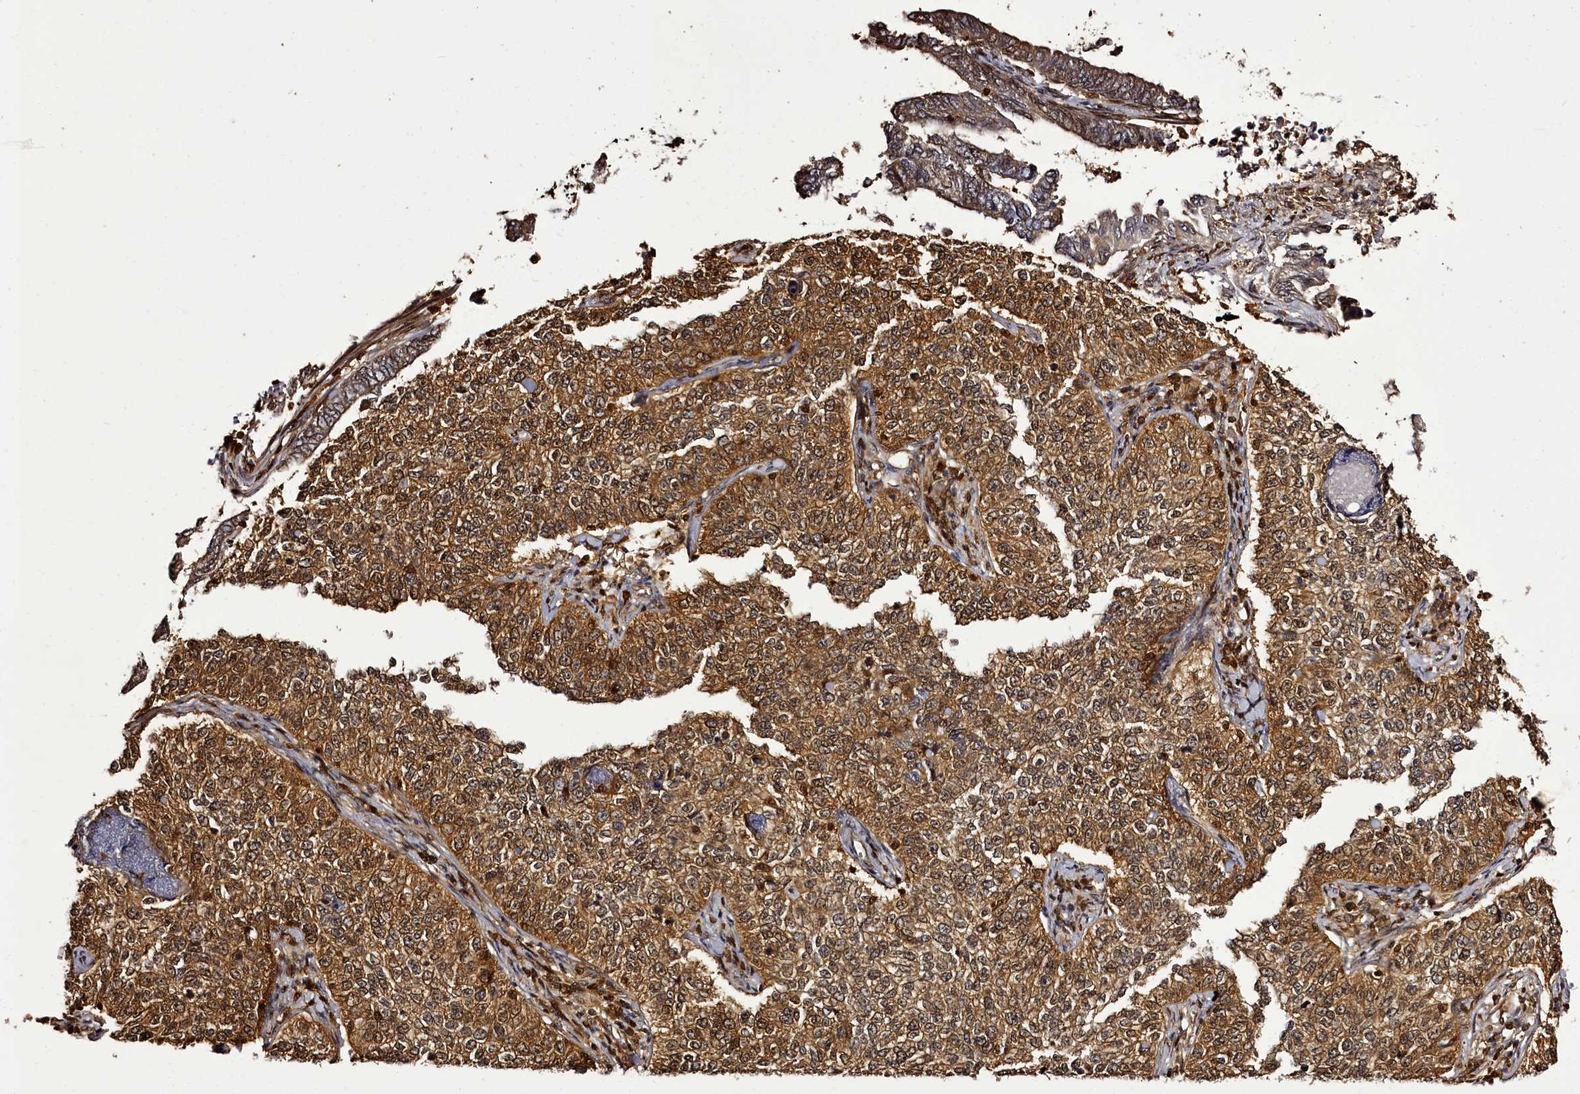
{"staining": {"intensity": "moderate", "quantity": ">75%", "location": "cytoplasmic/membranous,nuclear"}, "tissue": "cervical cancer", "cell_type": "Tumor cells", "image_type": "cancer", "snomed": [{"axis": "morphology", "description": "Squamous cell carcinoma, NOS"}, {"axis": "topography", "description": "Cervix"}], "caption": "About >75% of tumor cells in human cervical cancer (squamous cell carcinoma) demonstrate moderate cytoplasmic/membranous and nuclear protein staining as visualized by brown immunohistochemical staining.", "gene": "NPRL2", "patient": {"sex": "female", "age": 35}}